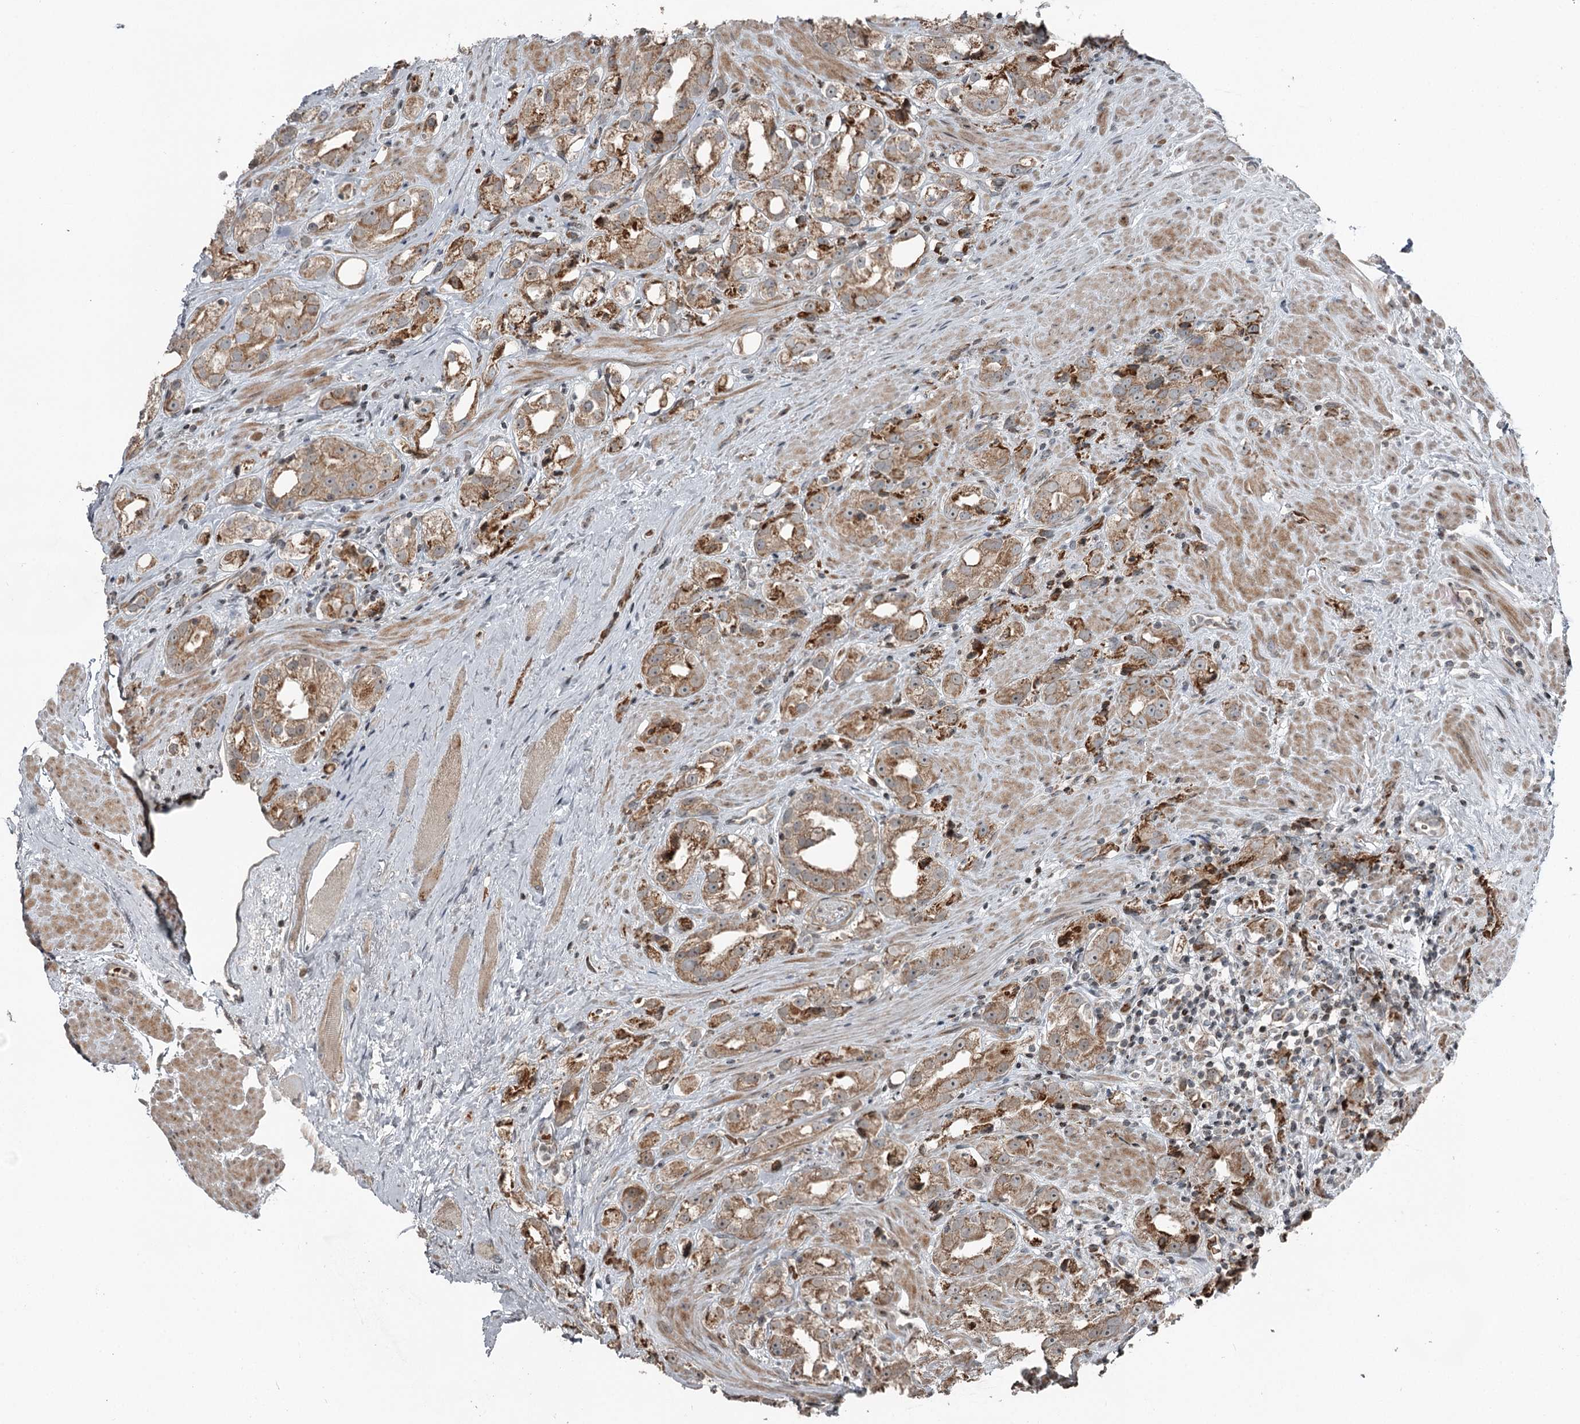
{"staining": {"intensity": "moderate", "quantity": ">75%", "location": "cytoplasmic/membranous"}, "tissue": "prostate cancer", "cell_type": "Tumor cells", "image_type": "cancer", "snomed": [{"axis": "morphology", "description": "Adenocarcinoma, NOS"}, {"axis": "topography", "description": "Prostate"}], "caption": "Prostate adenocarcinoma stained with immunohistochemistry displays moderate cytoplasmic/membranous expression in approximately >75% of tumor cells. (DAB (3,3'-diaminobenzidine) IHC with brightfield microscopy, high magnification).", "gene": "RASSF8", "patient": {"sex": "male", "age": 79}}